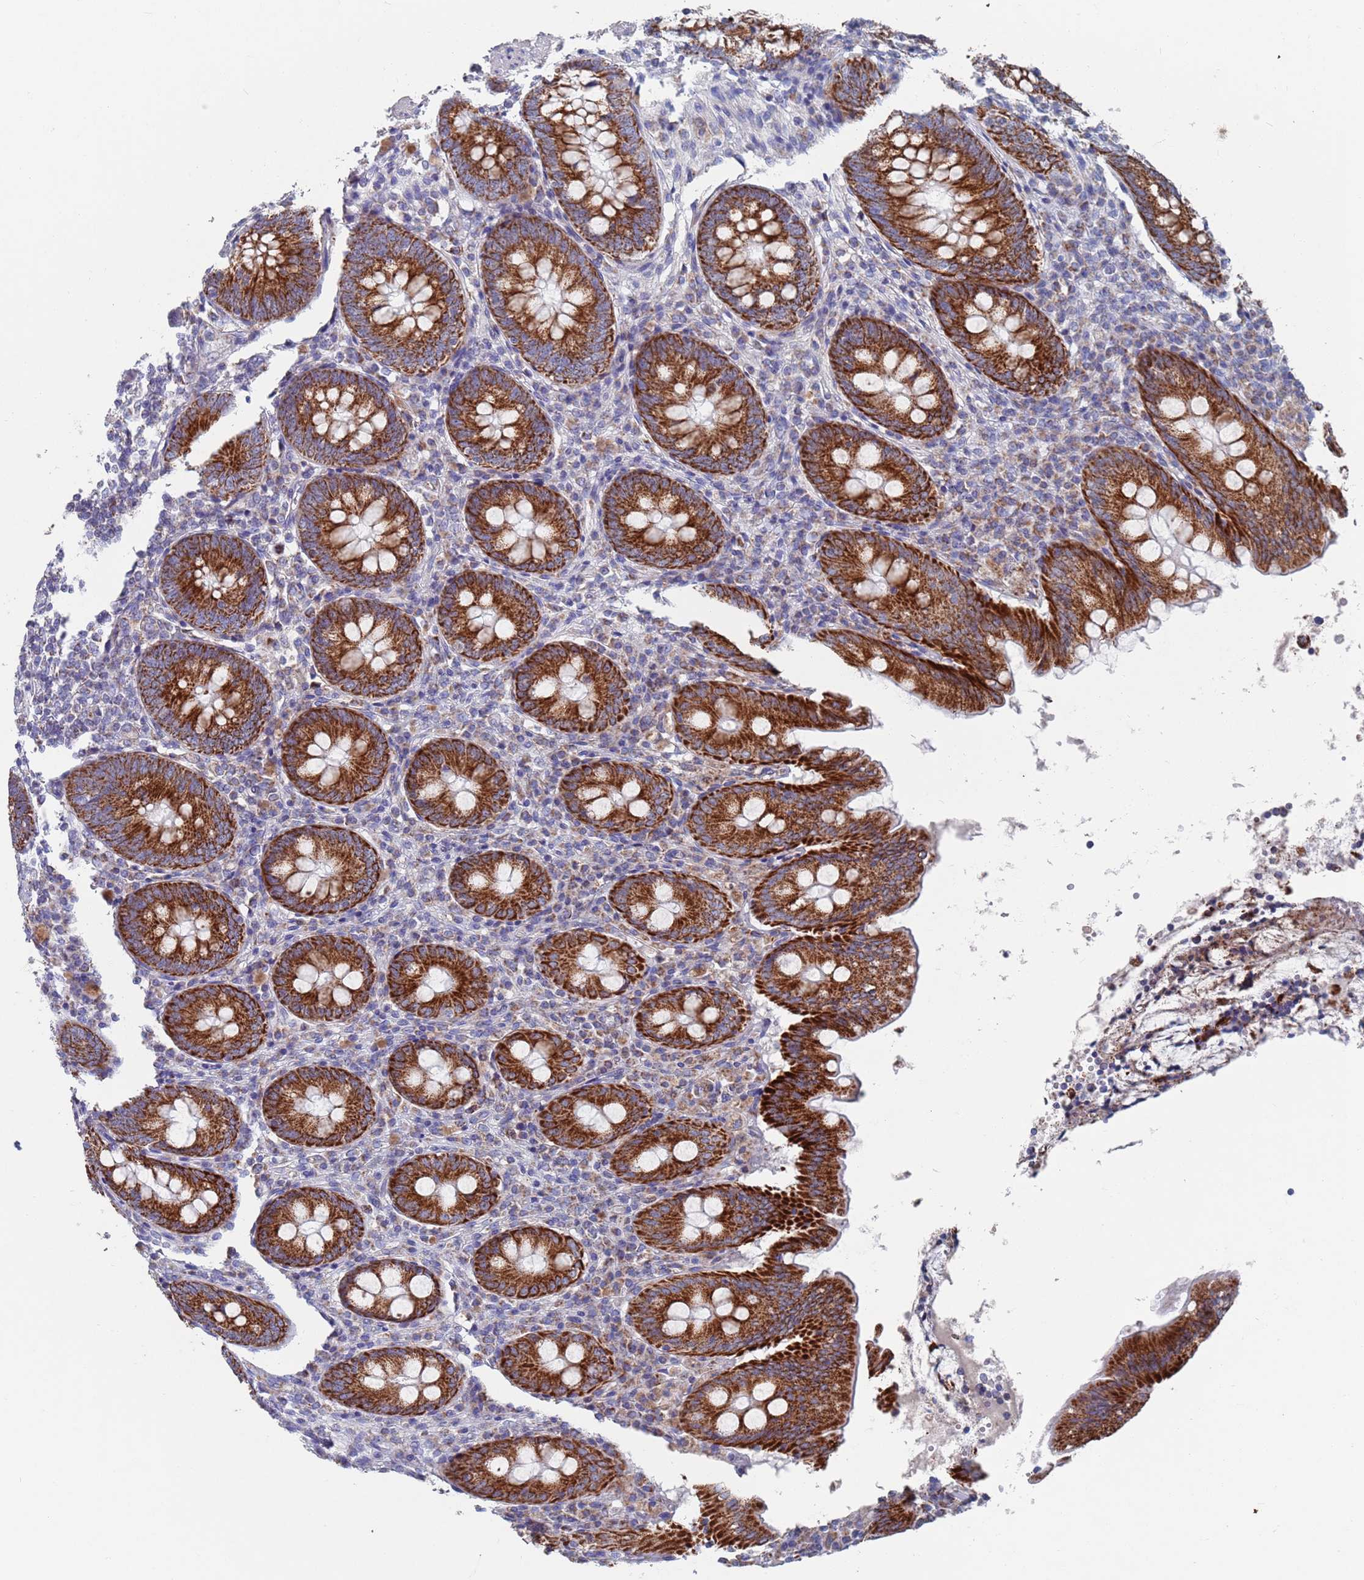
{"staining": {"intensity": "strong", "quantity": ">75%", "location": "cytoplasmic/membranous"}, "tissue": "appendix", "cell_type": "Glandular cells", "image_type": "normal", "snomed": [{"axis": "morphology", "description": "Normal tissue, NOS"}, {"axis": "topography", "description": "Appendix"}], "caption": "Appendix stained with DAB IHC shows high levels of strong cytoplasmic/membranous staining in approximately >75% of glandular cells.", "gene": "MRPL22", "patient": {"sex": "female", "age": 54}}